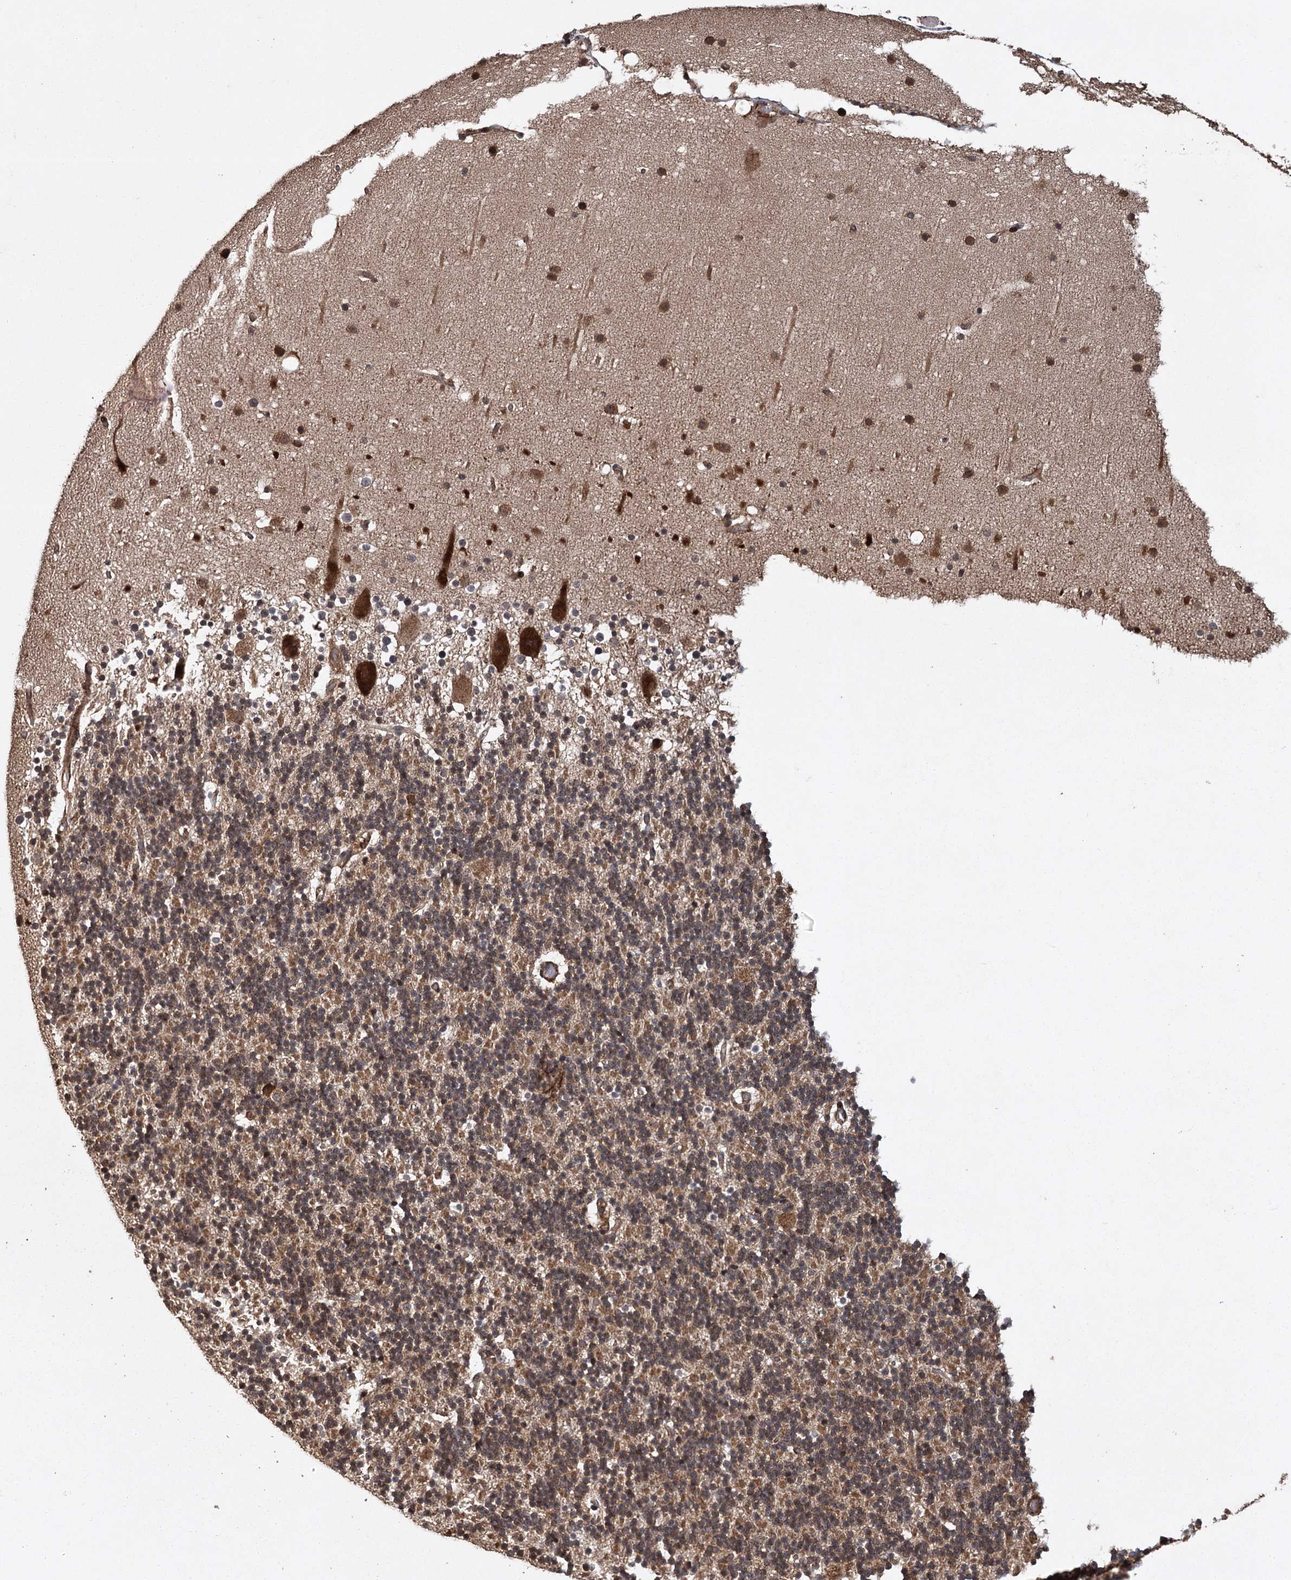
{"staining": {"intensity": "moderate", "quantity": "25%-75%", "location": "cytoplasmic/membranous"}, "tissue": "cerebellum", "cell_type": "Cells in granular layer", "image_type": "normal", "snomed": [{"axis": "morphology", "description": "Normal tissue, NOS"}, {"axis": "topography", "description": "Cerebellum"}], "caption": "The immunohistochemical stain labels moderate cytoplasmic/membranous expression in cells in granular layer of benign cerebellum.", "gene": "RPAP3", "patient": {"sex": "male", "age": 57}}